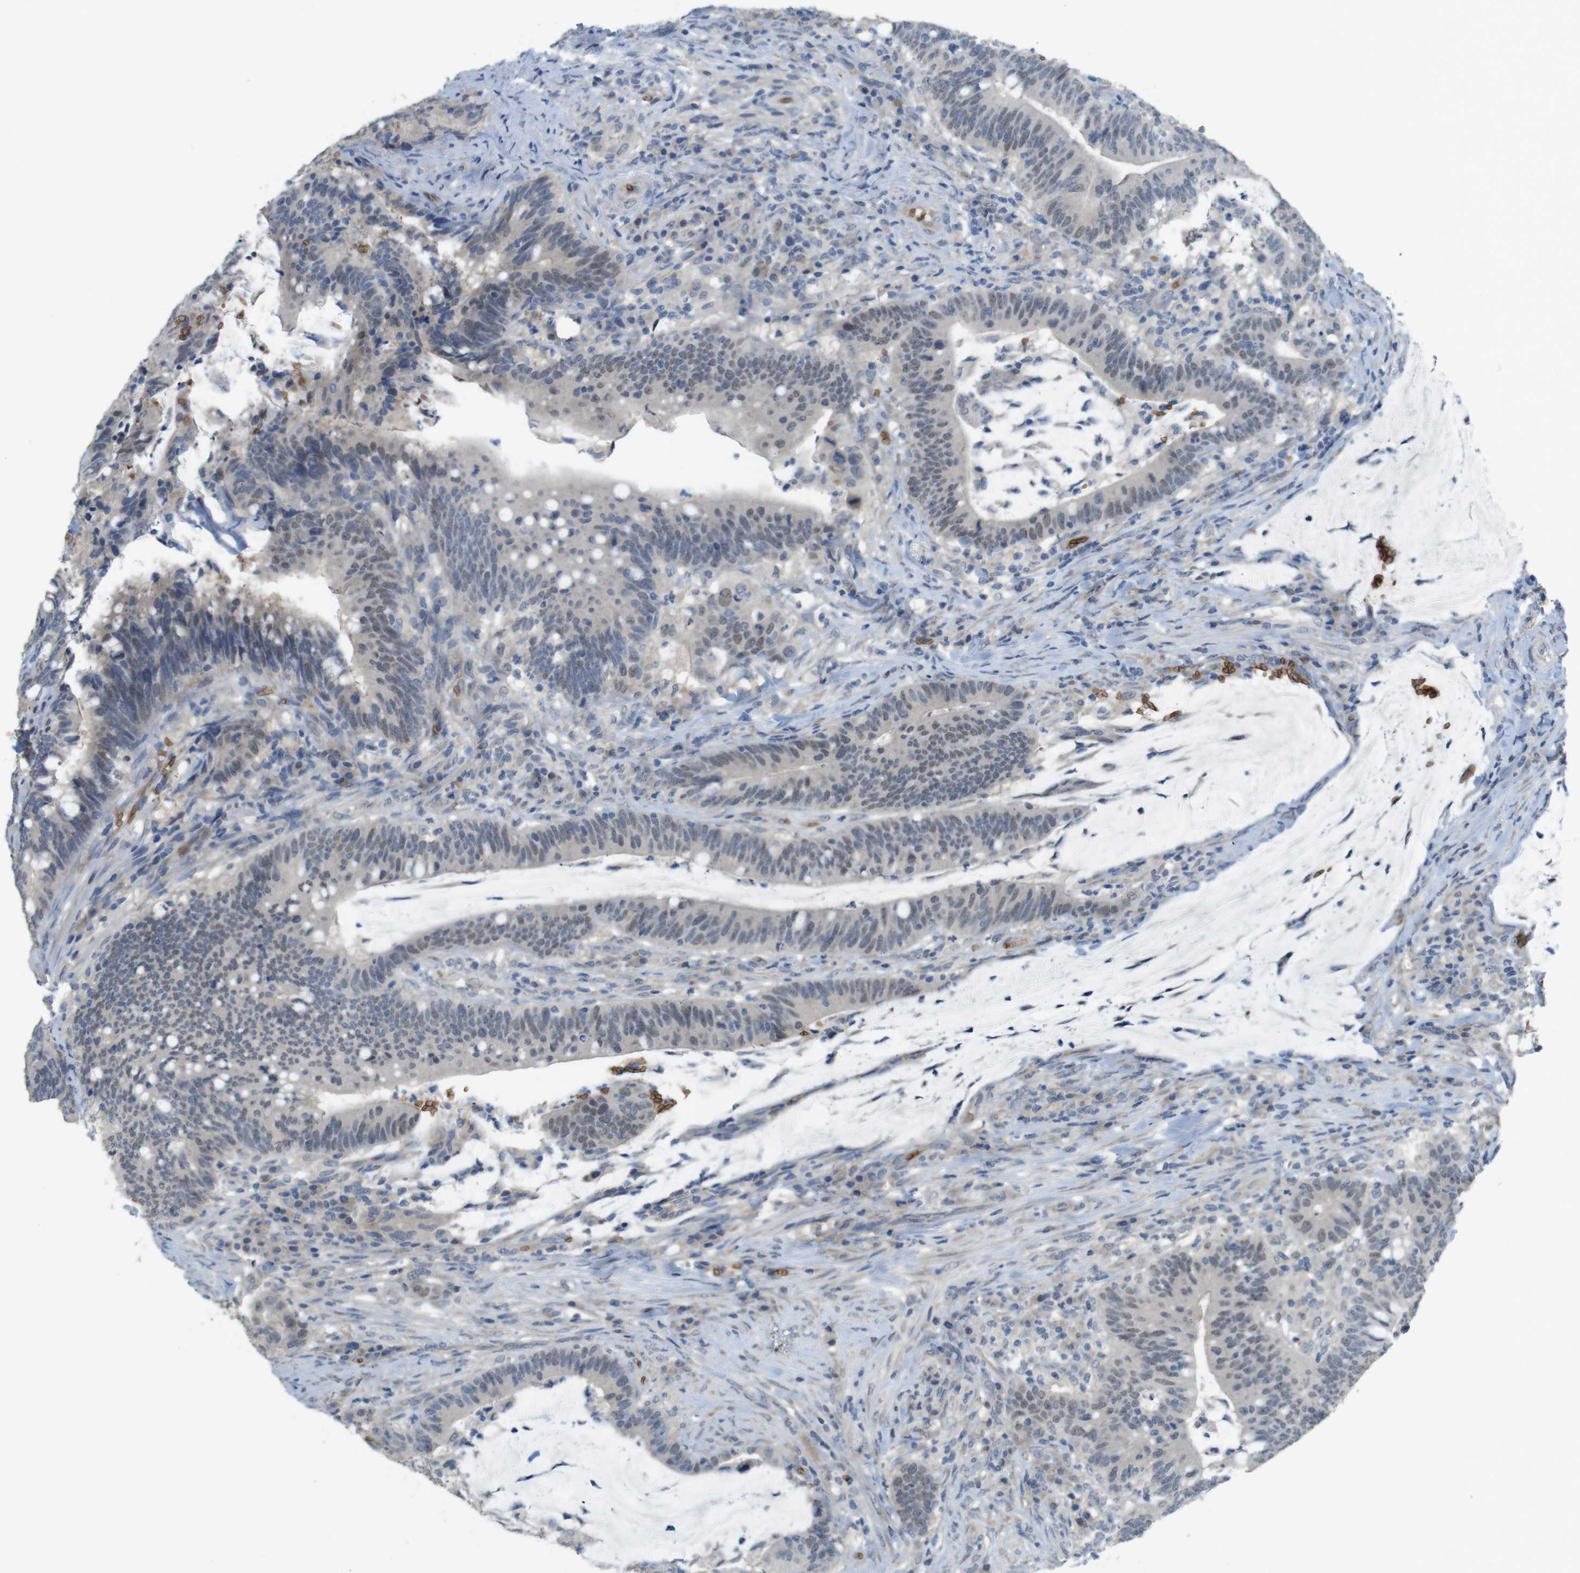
{"staining": {"intensity": "negative", "quantity": "none", "location": "none"}, "tissue": "colorectal cancer", "cell_type": "Tumor cells", "image_type": "cancer", "snomed": [{"axis": "morphology", "description": "Normal tissue, NOS"}, {"axis": "morphology", "description": "Adenocarcinoma, NOS"}, {"axis": "topography", "description": "Colon"}], "caption": "Micrograph shows no significant protein positivity in tumor cells of colorectal adenocarcinoma. Nuclei are stained in blue.", "gene": "GYPA", "patient": {"sex": "female", "age": 66}}